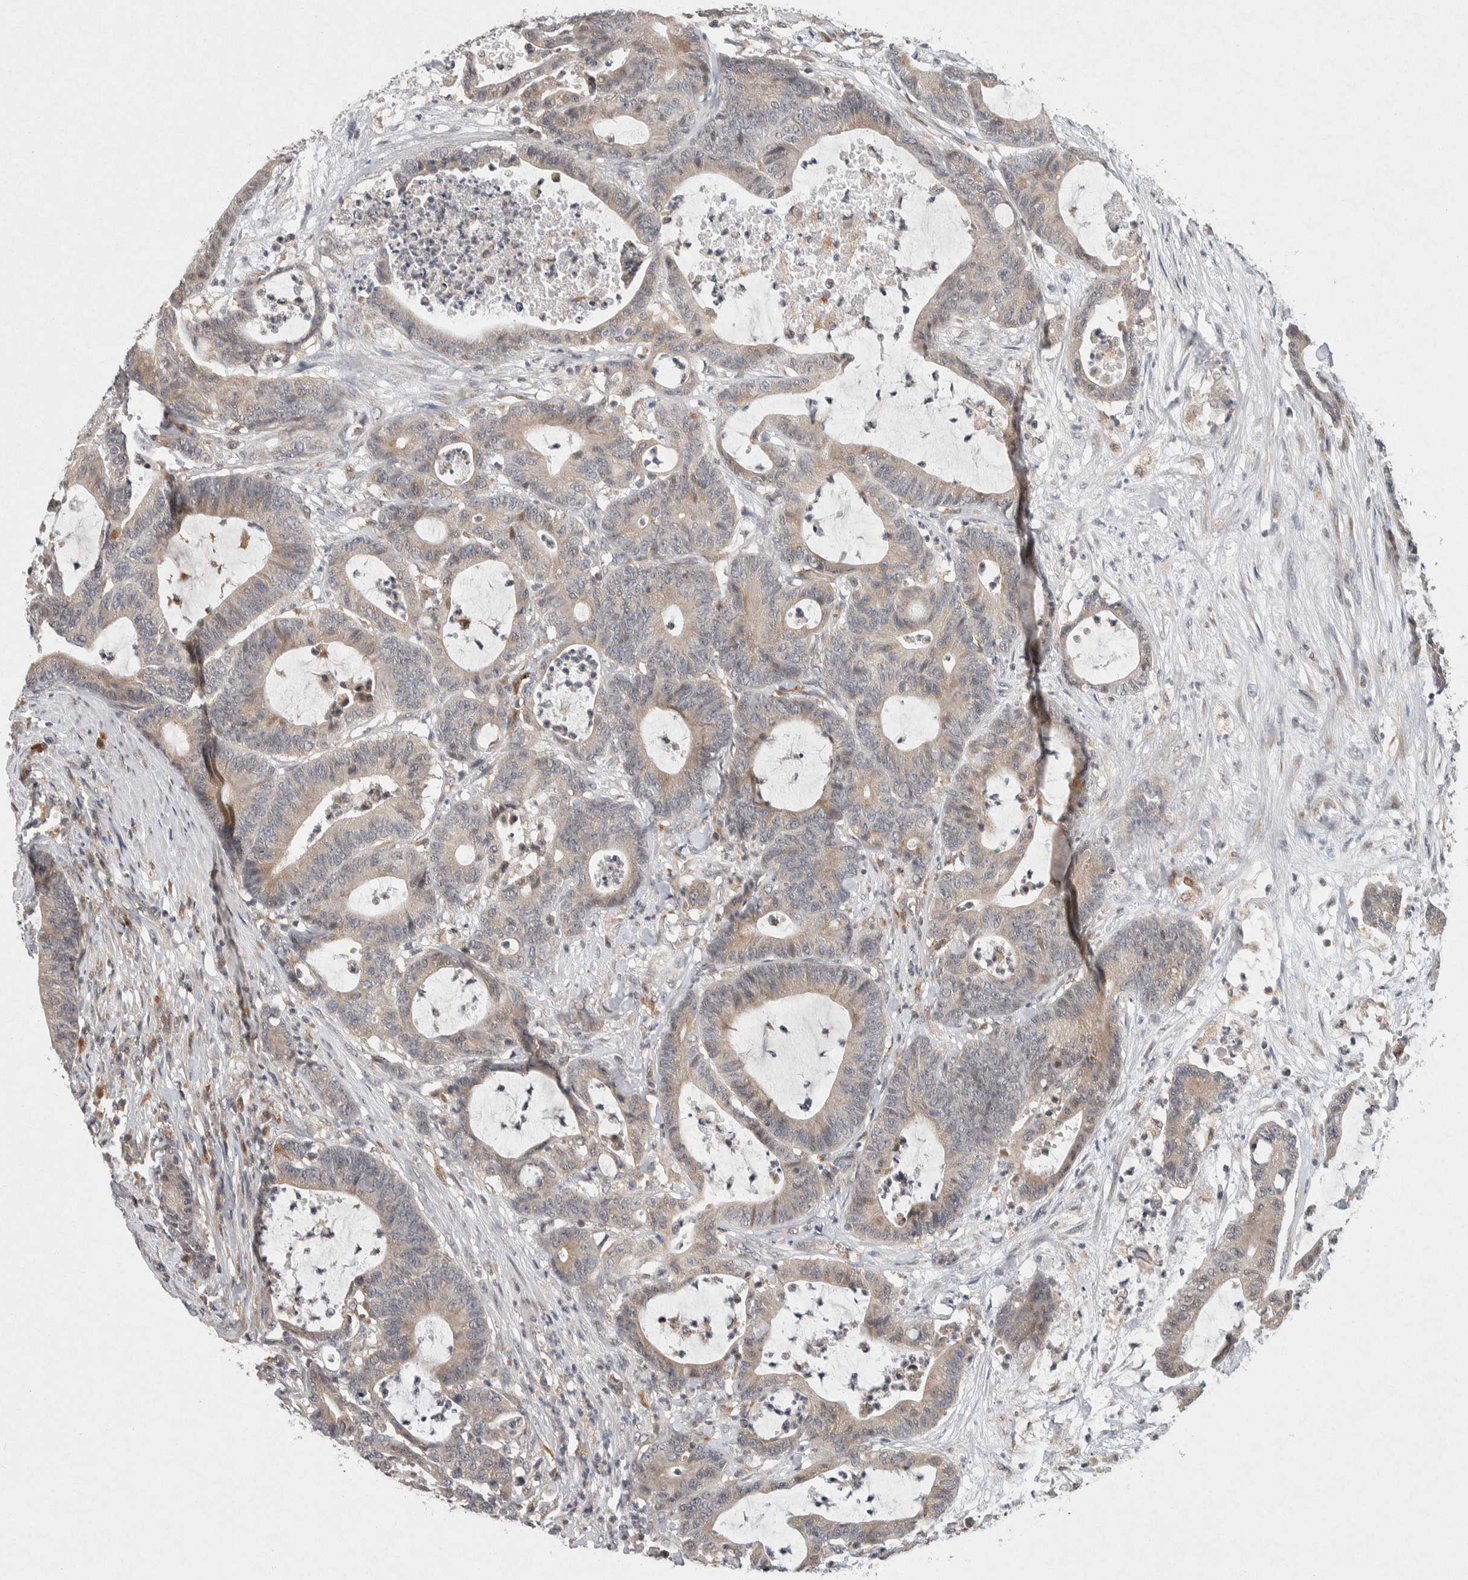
{"staining": {"intensity": "weak", "quantity": "25%-75%", "location": "cytoplasmic/membranous"}, "tissue": "colorectal cancer", "cell_type": "Tumor cells", "image_type": "cancer", "snomed": [{"axis": "morphology", "description": "Adenocarcinoma, NOS"}, {"axis": "topography", "description": "Colon"}], "caption": "The immunohistochemical stain labels weak cytoplasmic/membranous positivity in tumor cells of adenocarcinoma (colorectal) tissue. The protein of interest is shown in brown color, while the nuclei are stained blue.", "gene": "KCNK1", "patient": {"sex": "female", "age": 84}}